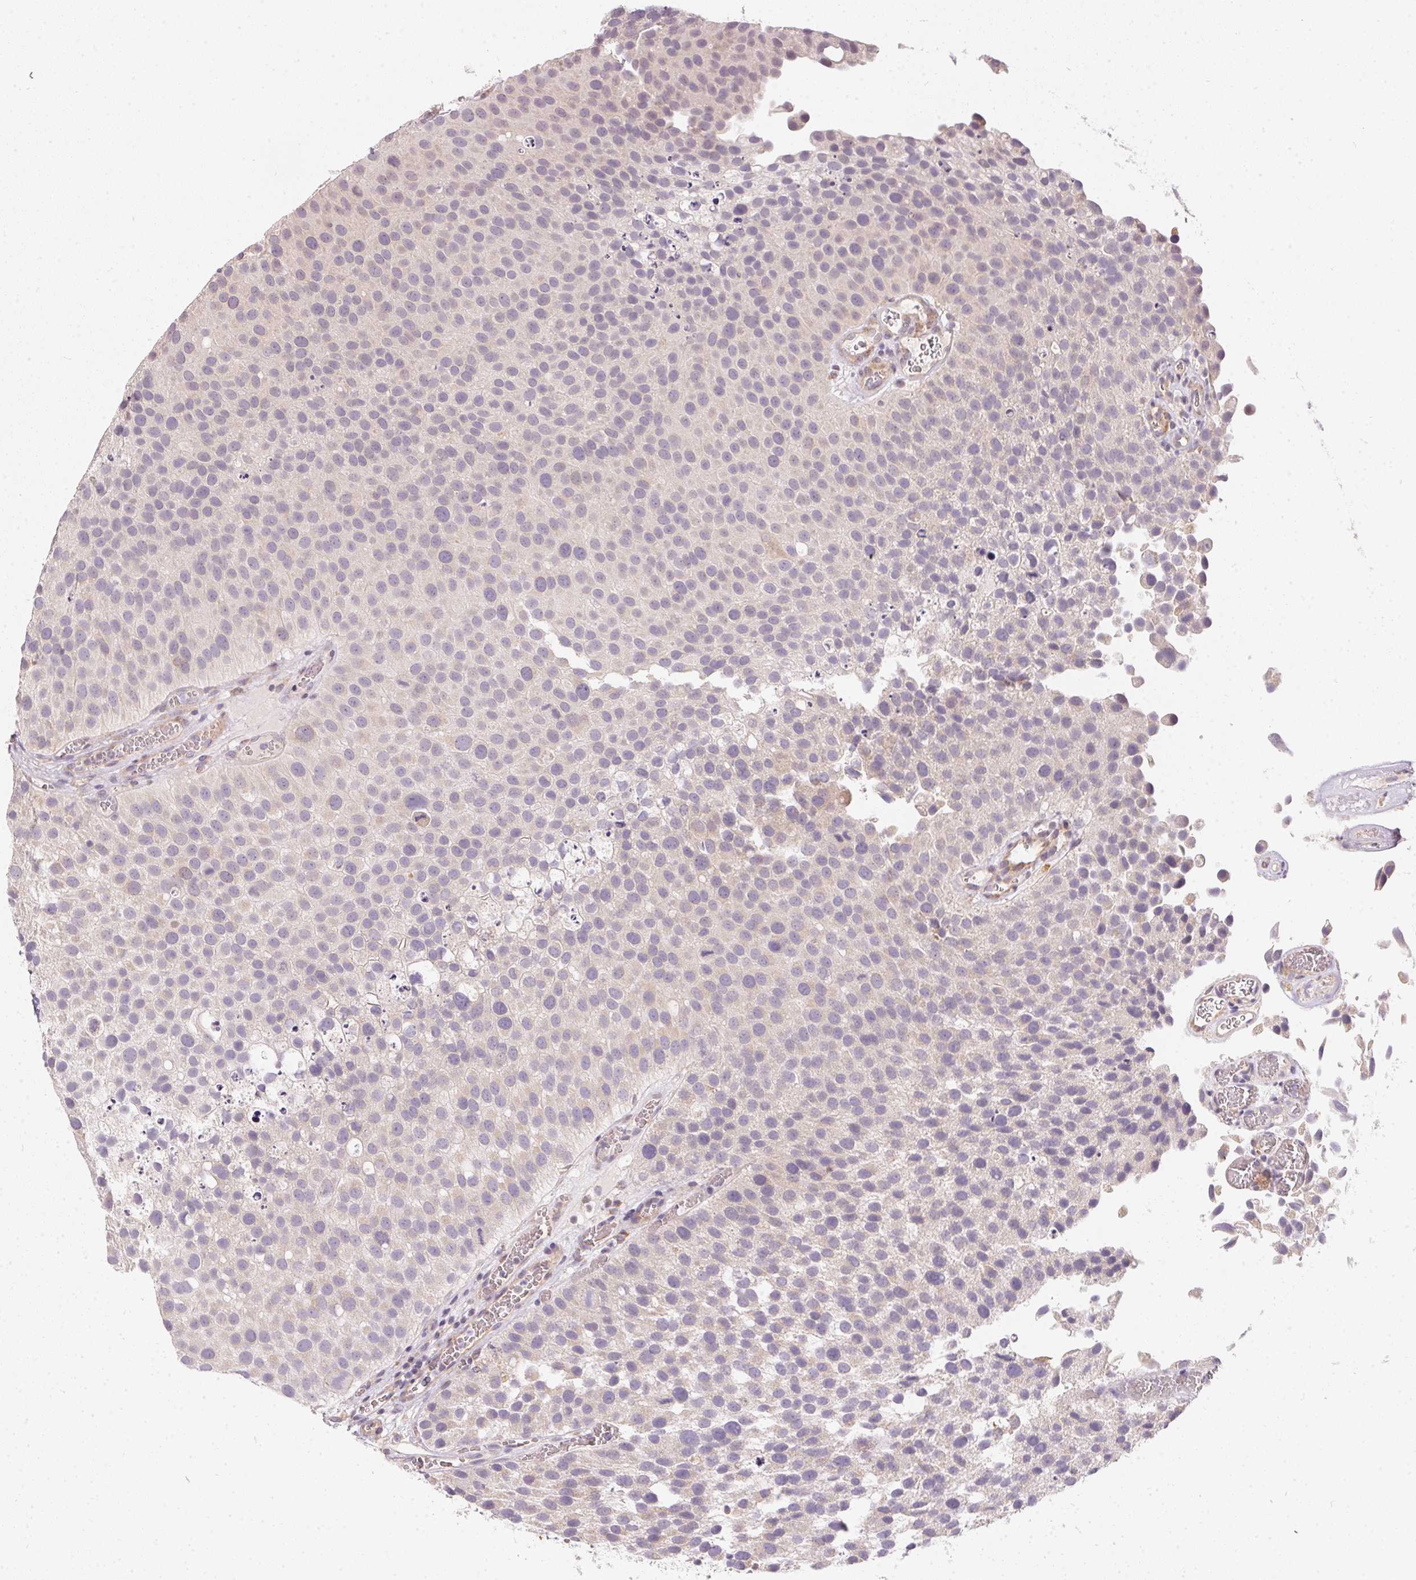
{"staining": {"intensity": "negative", "quantity": "none", "location": "none"}, "tissue": "urothelial cancer", "cell_type": "Tumor cells", "image_type": "cancer", "snomed": [{"axis": "morphology", "description": "Urothelial carcinoma, Low grade"}, {"axis": "topography", "description": "Urinary bladder"}], "caption": "The histopathology image exhibits no staining of tumor cells in urothelial carcinoma (low-grade).", "gene": "VWA5B2", "patient": {"sex": "female", "age": 69}}